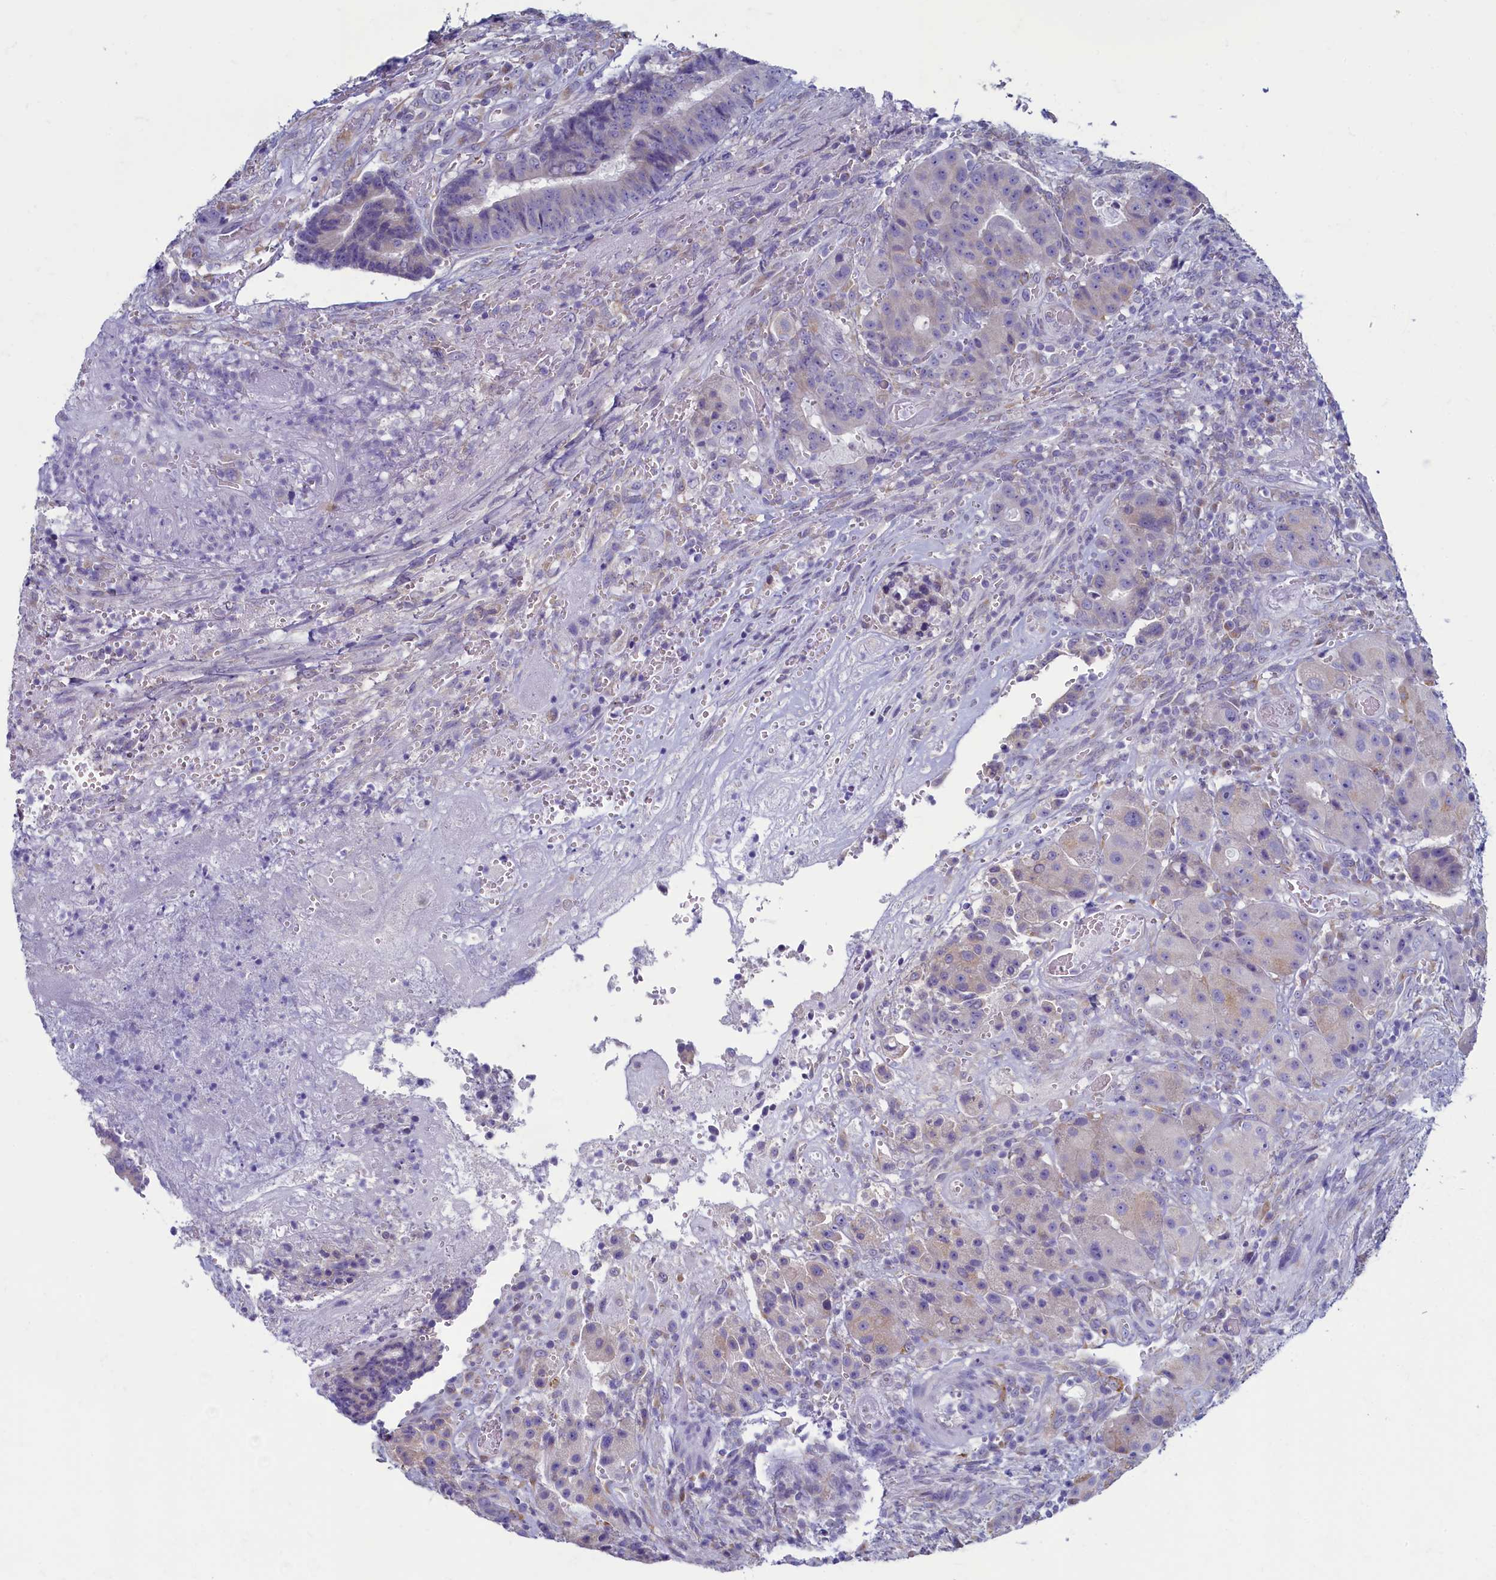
{"staining": {"intensity": "weak", "quantity": "<25%", "location": "cytoplasmic/membranous"}, "tissue": "colorectal cancer", "cell_type": "Tumor cells", "image_type": "cancer", "snomed": [{"axis": "morphology", "description": "Adenocarcinoma, NOS"}, {"axis": "topography", "description": "Rectum"}], "caption": "IHC of colorectal cancer (adenocarcinoma) exhibits no positivity in tumor cells. (DAB (3,3'-diaminobenzidine) IHC visualized using brightfield microscopy, high magnification).", "gene": "SKA3", "patient": {"sex": "male", "age": 69}}